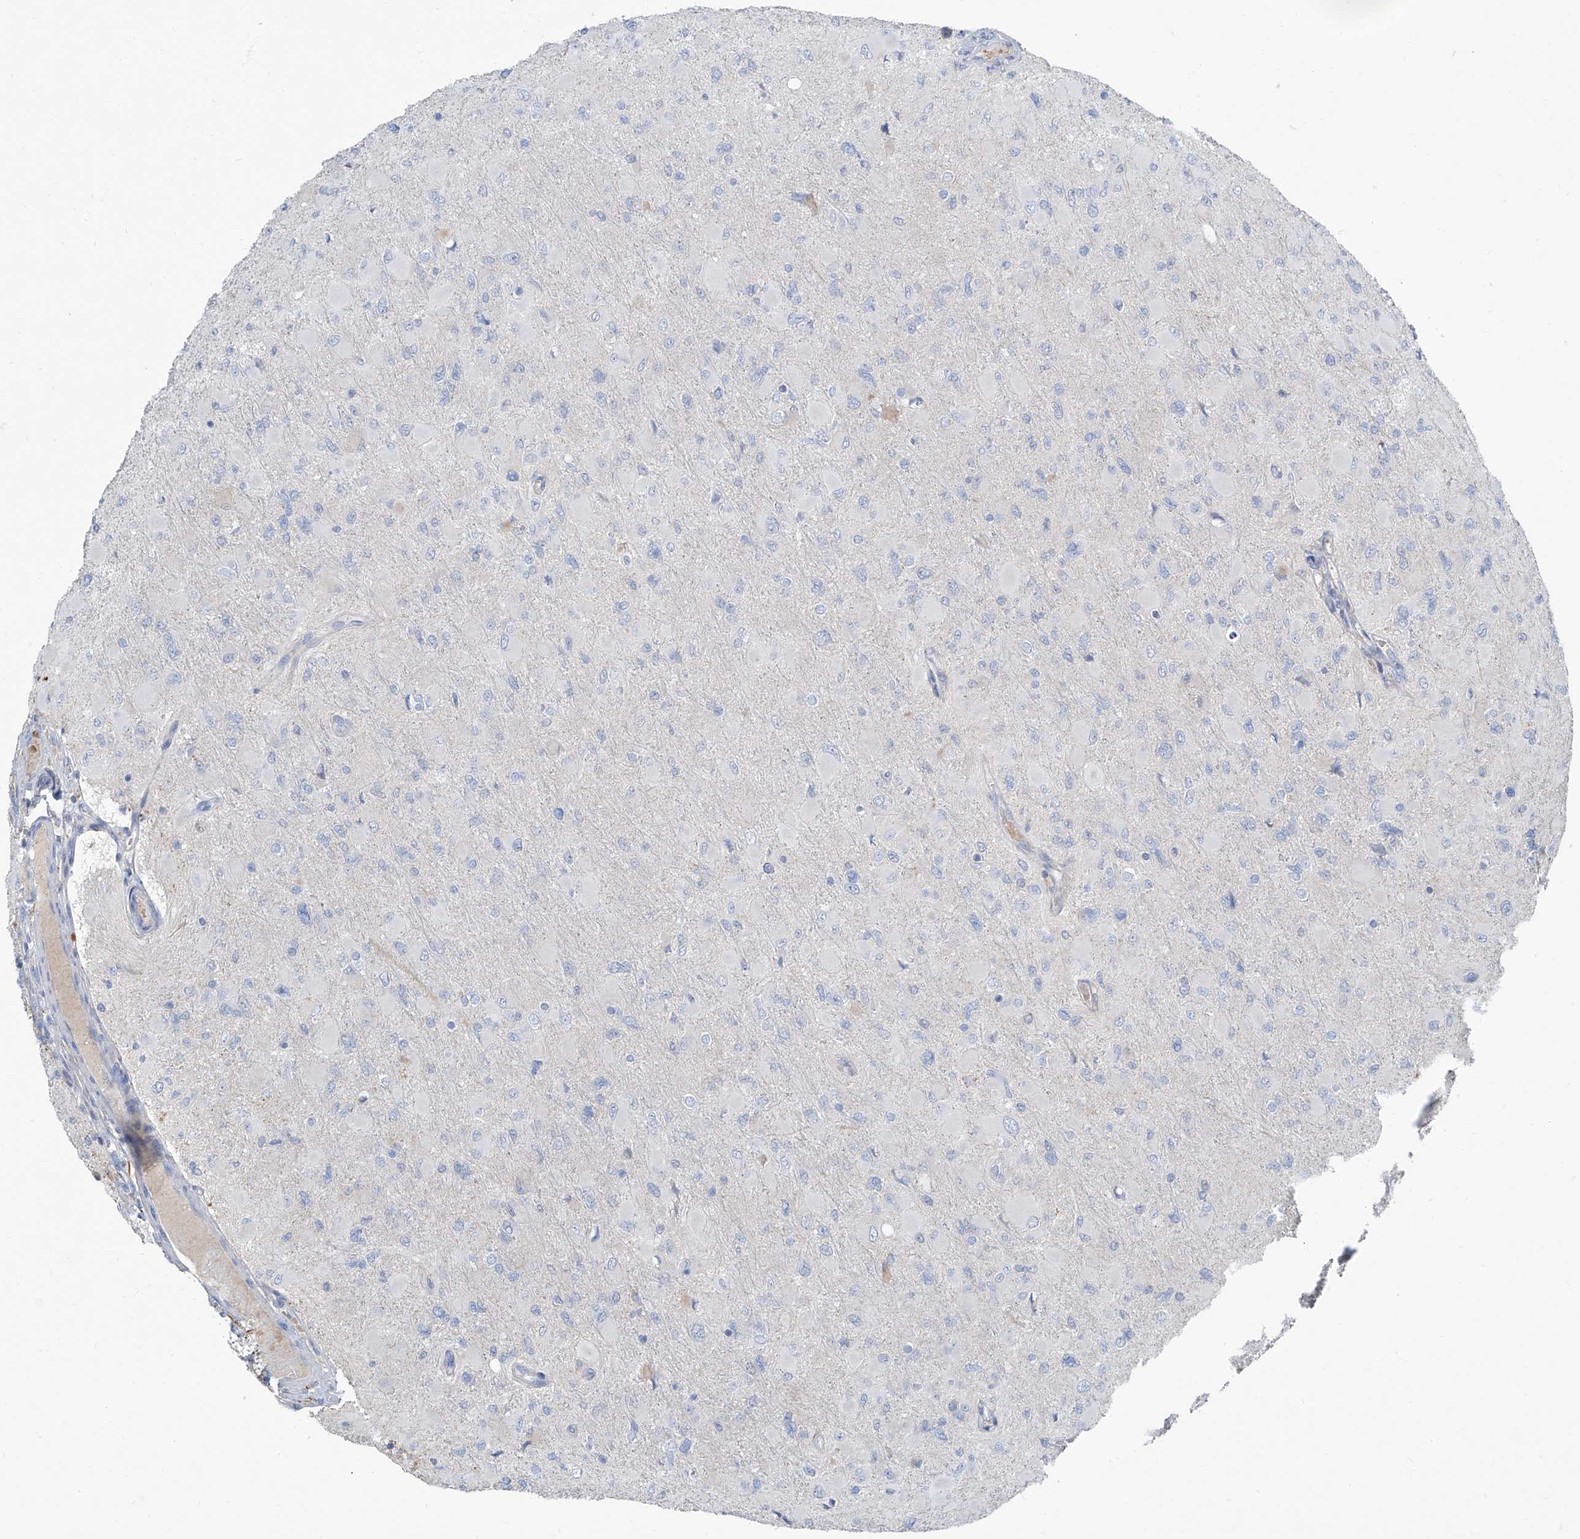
{"staining": {"intensity": "negative", "quantity": "none", "location": "none"}, "tissue": "glioma", "cell_type": "Tumor cells", "image_type": "cancer", "snomed": [{"axis": "morphology", "description": "Glioma, malignant, High grade"}, {"axis": "topography", "description": "Cerebral cortex"}], "caption": "Human glioma stained for a protein using immunohistochemistry (IHC) reveals no positivity in tumor cells.", "gene": "HOXA3", "patient": {"sex": "female", "age": 36}}